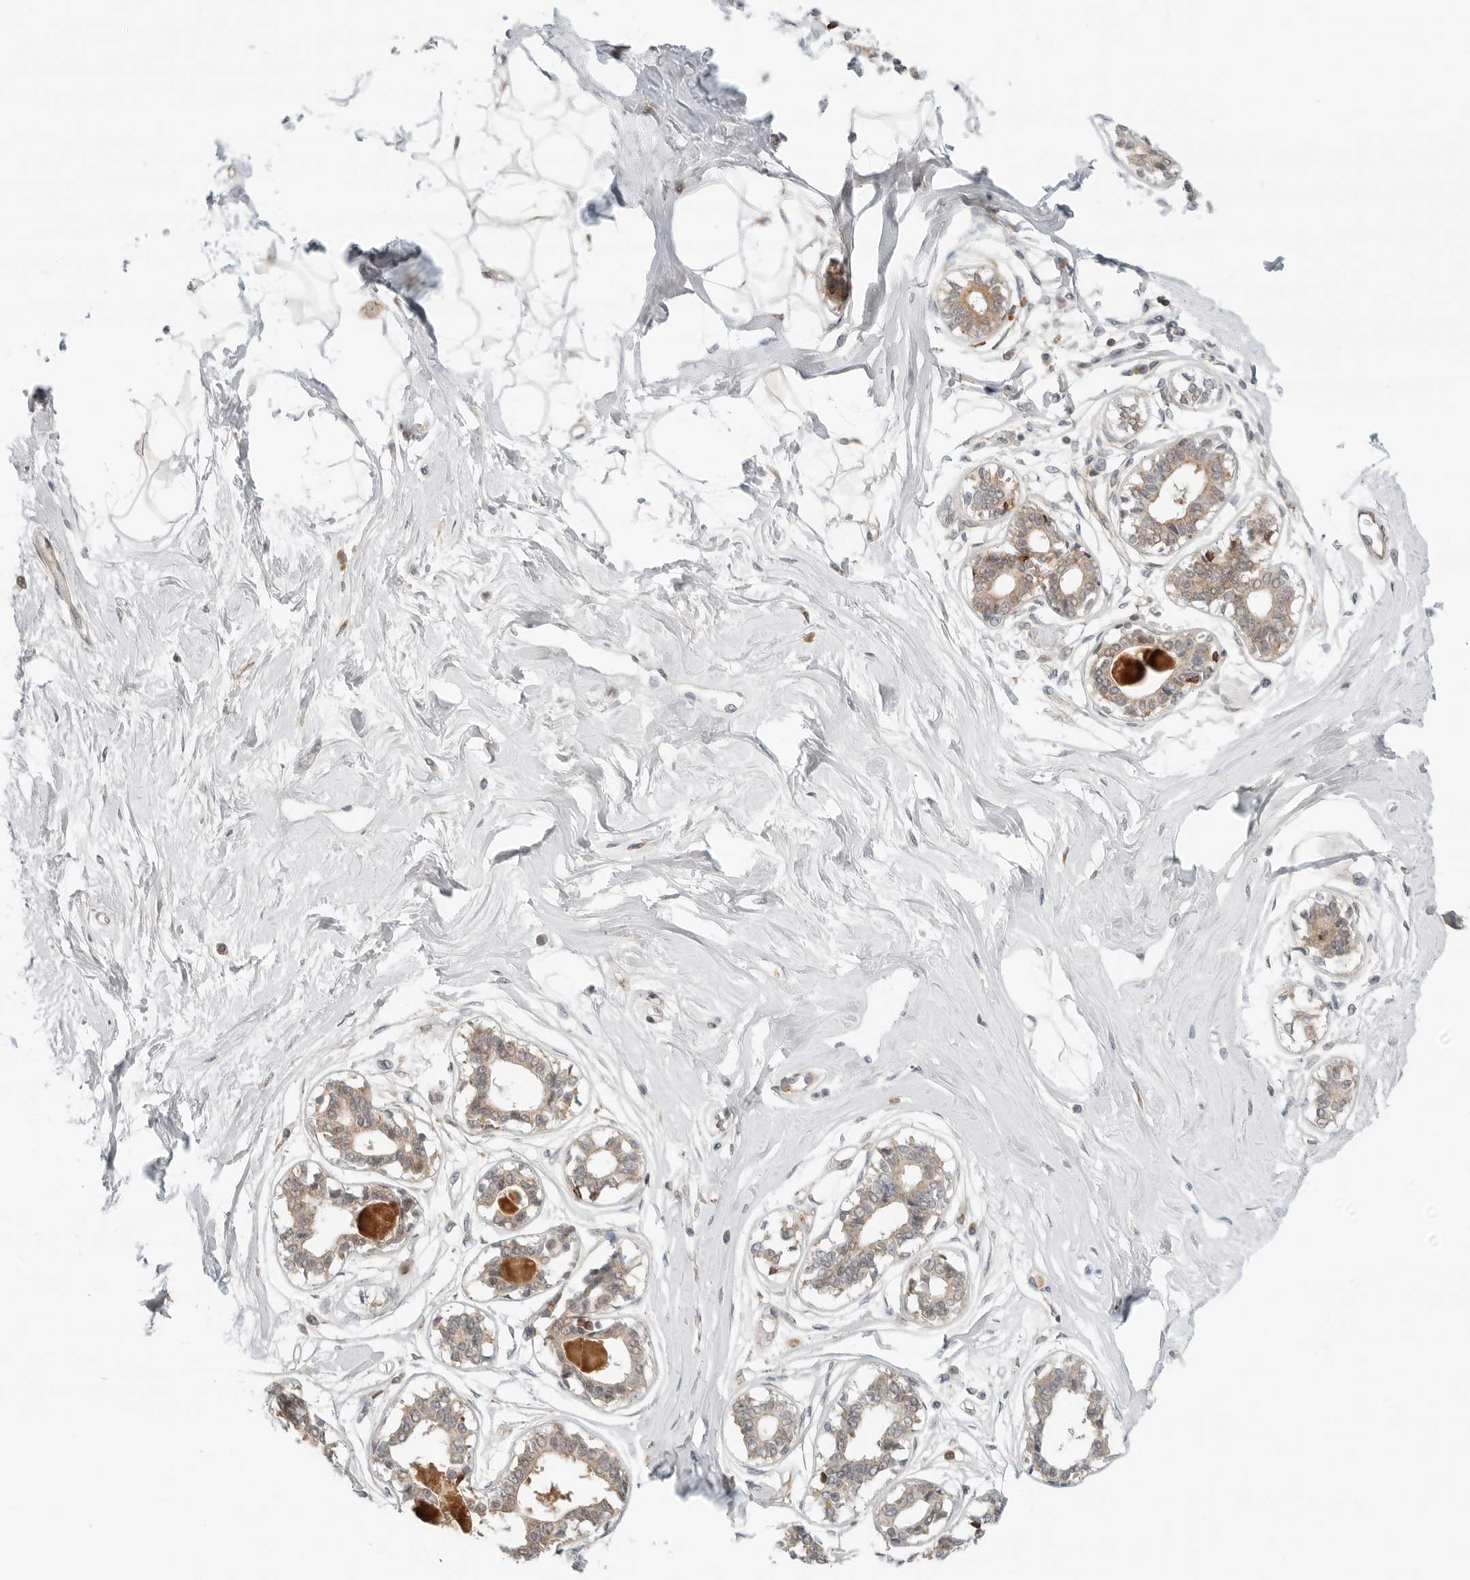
{"staining": {"intensity": "negative", "quantity": "none", "location": "none"}, "tissue": "breast", "cell_type": "Adipocytes", "image_type": "normal", "snomed": [{"axis": "morphology", "description": "Normal tissue, NOS"}, {"axis": "topography", "description": "Breast"}], "caption": "An image of human breast is negative for staining in adipocytes. (DAB (3,3'-diaminobenzidine) immunohistochemistry (IHC) with hematoxylin counter stain).", "gene": "C1QTNF1", "patient": {"sex": "female", "age": 45}}